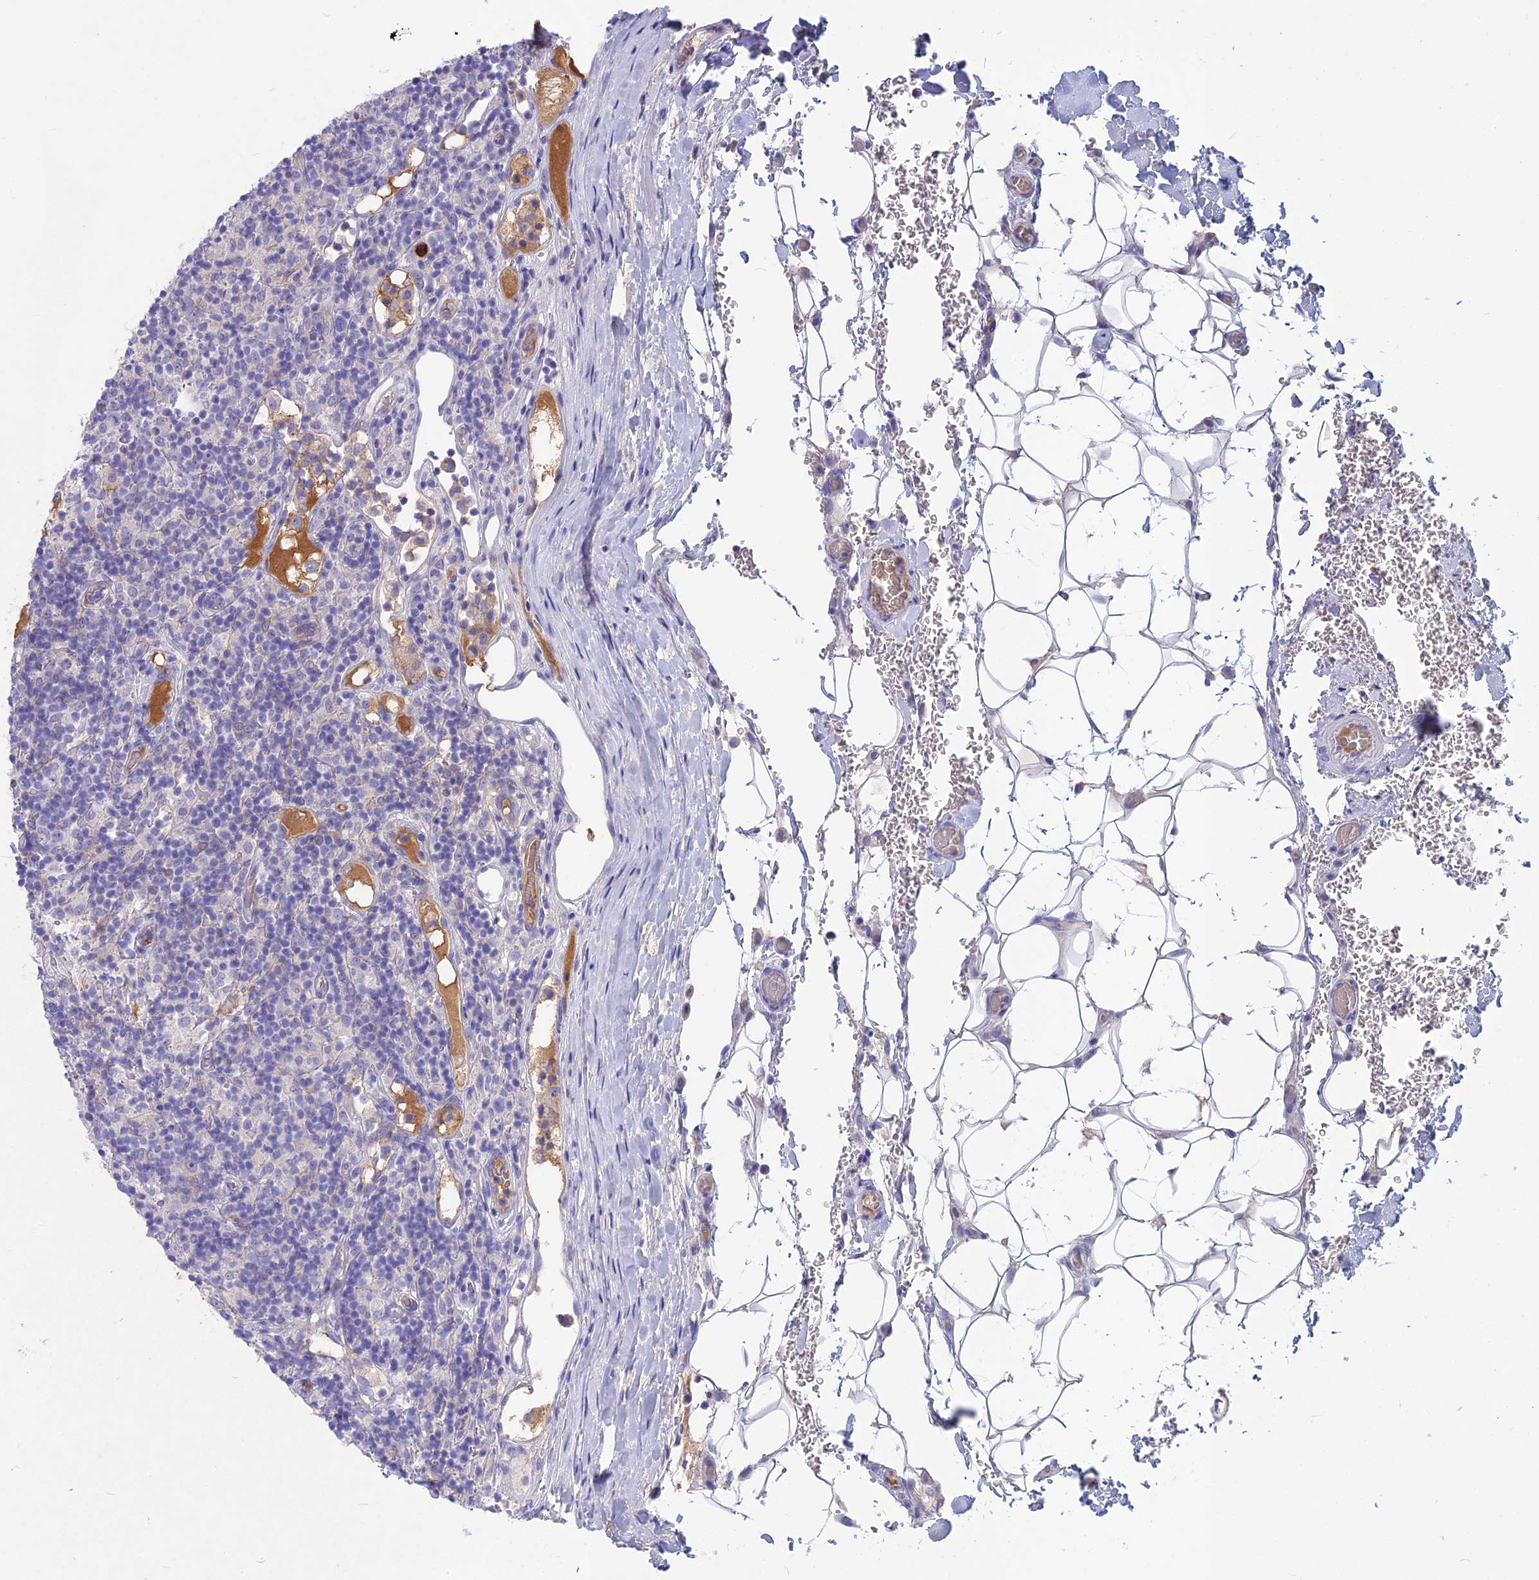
{"staining": {"intensity": "negative", "quantity": "none", "location": "none"}, "tissue": "lymphoma", "cell_type": "Tumor cells", "image_type": "cancer", "snomed": [{"axis": "morphology", "description": "Hodgkin's disease, NOS"}, {"axis": "topography", "description": "Lymph node"}], "caption": "The immunohistochemistry (IHC) image has no significant positivity in tumor cells of Hodgkin's disease tissue.", "gene": "SNAP91", "patient": {"sex": "male", "age": 70}}